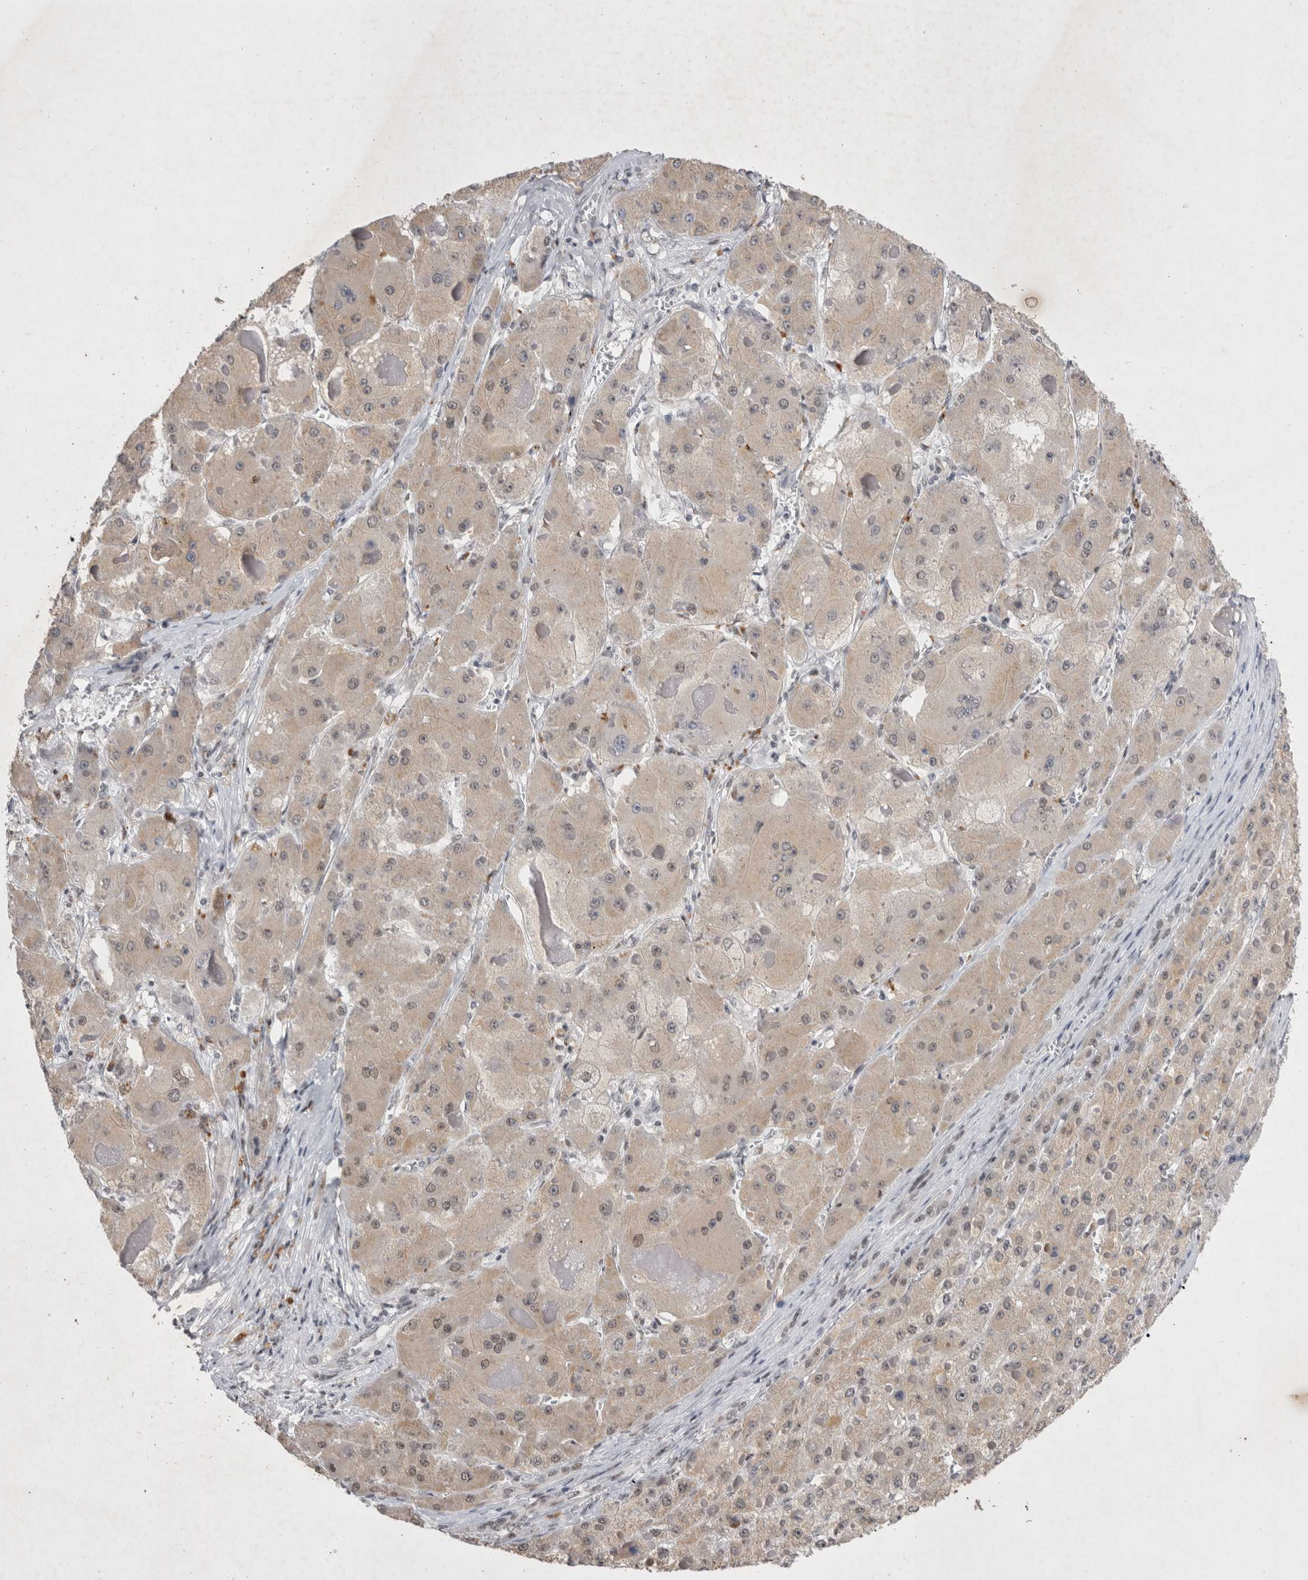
{"staining": {"intensity": "weak", "quantity": ">75%", "location": "cytoplasmic/membranous,nuclear"}, "tissue": "liver cancer", "cell_type": "Tumor cells", "image_type": "cancer", "snomed": [{"axis": "morphology", "description": "Carcinoma, Hepatocellular, NOS"}, {"axis": "topography", "description": "Liver"}], "caption": "Liver cancer stained for a protein (brown) shows weak cytoplasmic/membranous and nuclear positive expression in approximately >75% of tumor cells.", "gene": "RBM6", "patient": {"sex": "female", "age": 73}}